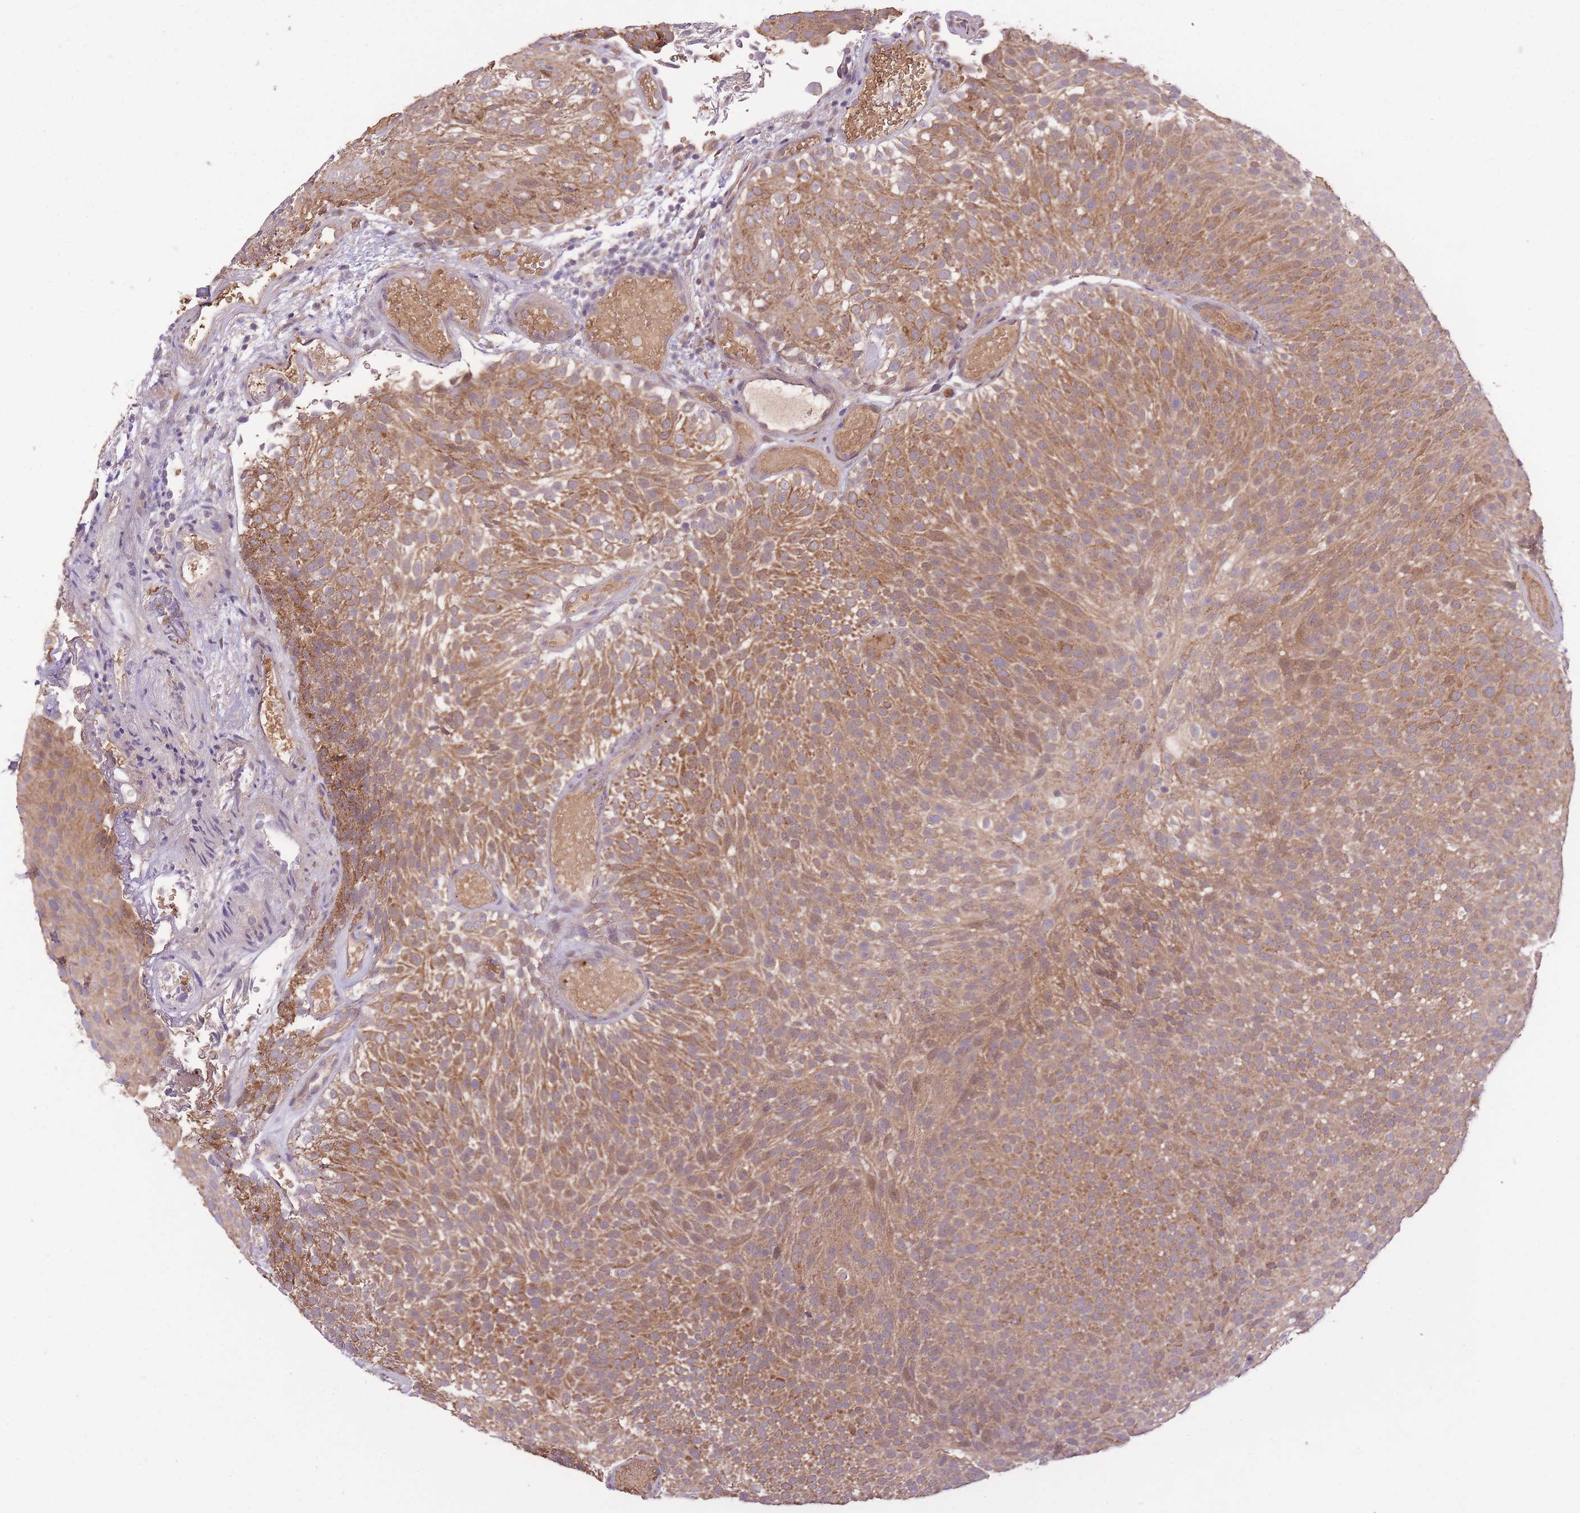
{"staining": {"intensity": "moderate", "quantity": ">75%", "location": "cytoplasmic/membranous"}, "tissue": "urothelial cancer", "cell_type": "Tumor cells", "image_type": "cancer", "snomed": [{"axis": "morphology", "description": "Urothelial carcinoma, Low grade"}, {"axis": "topography", "description": "Urinary bladder"}], "caption": "Immunohistochemical staining of human low-grade urothelial carcinoma shows moderate cytoplasmic/membranous protein staining in approximately >75% of tumor cells. (DAB (3,3'-diaminobenzidine) IHC with brightfield microscopy, high magnification).", "gene": "POLR3F", "patient": {"sex": "male", "age": 78}}